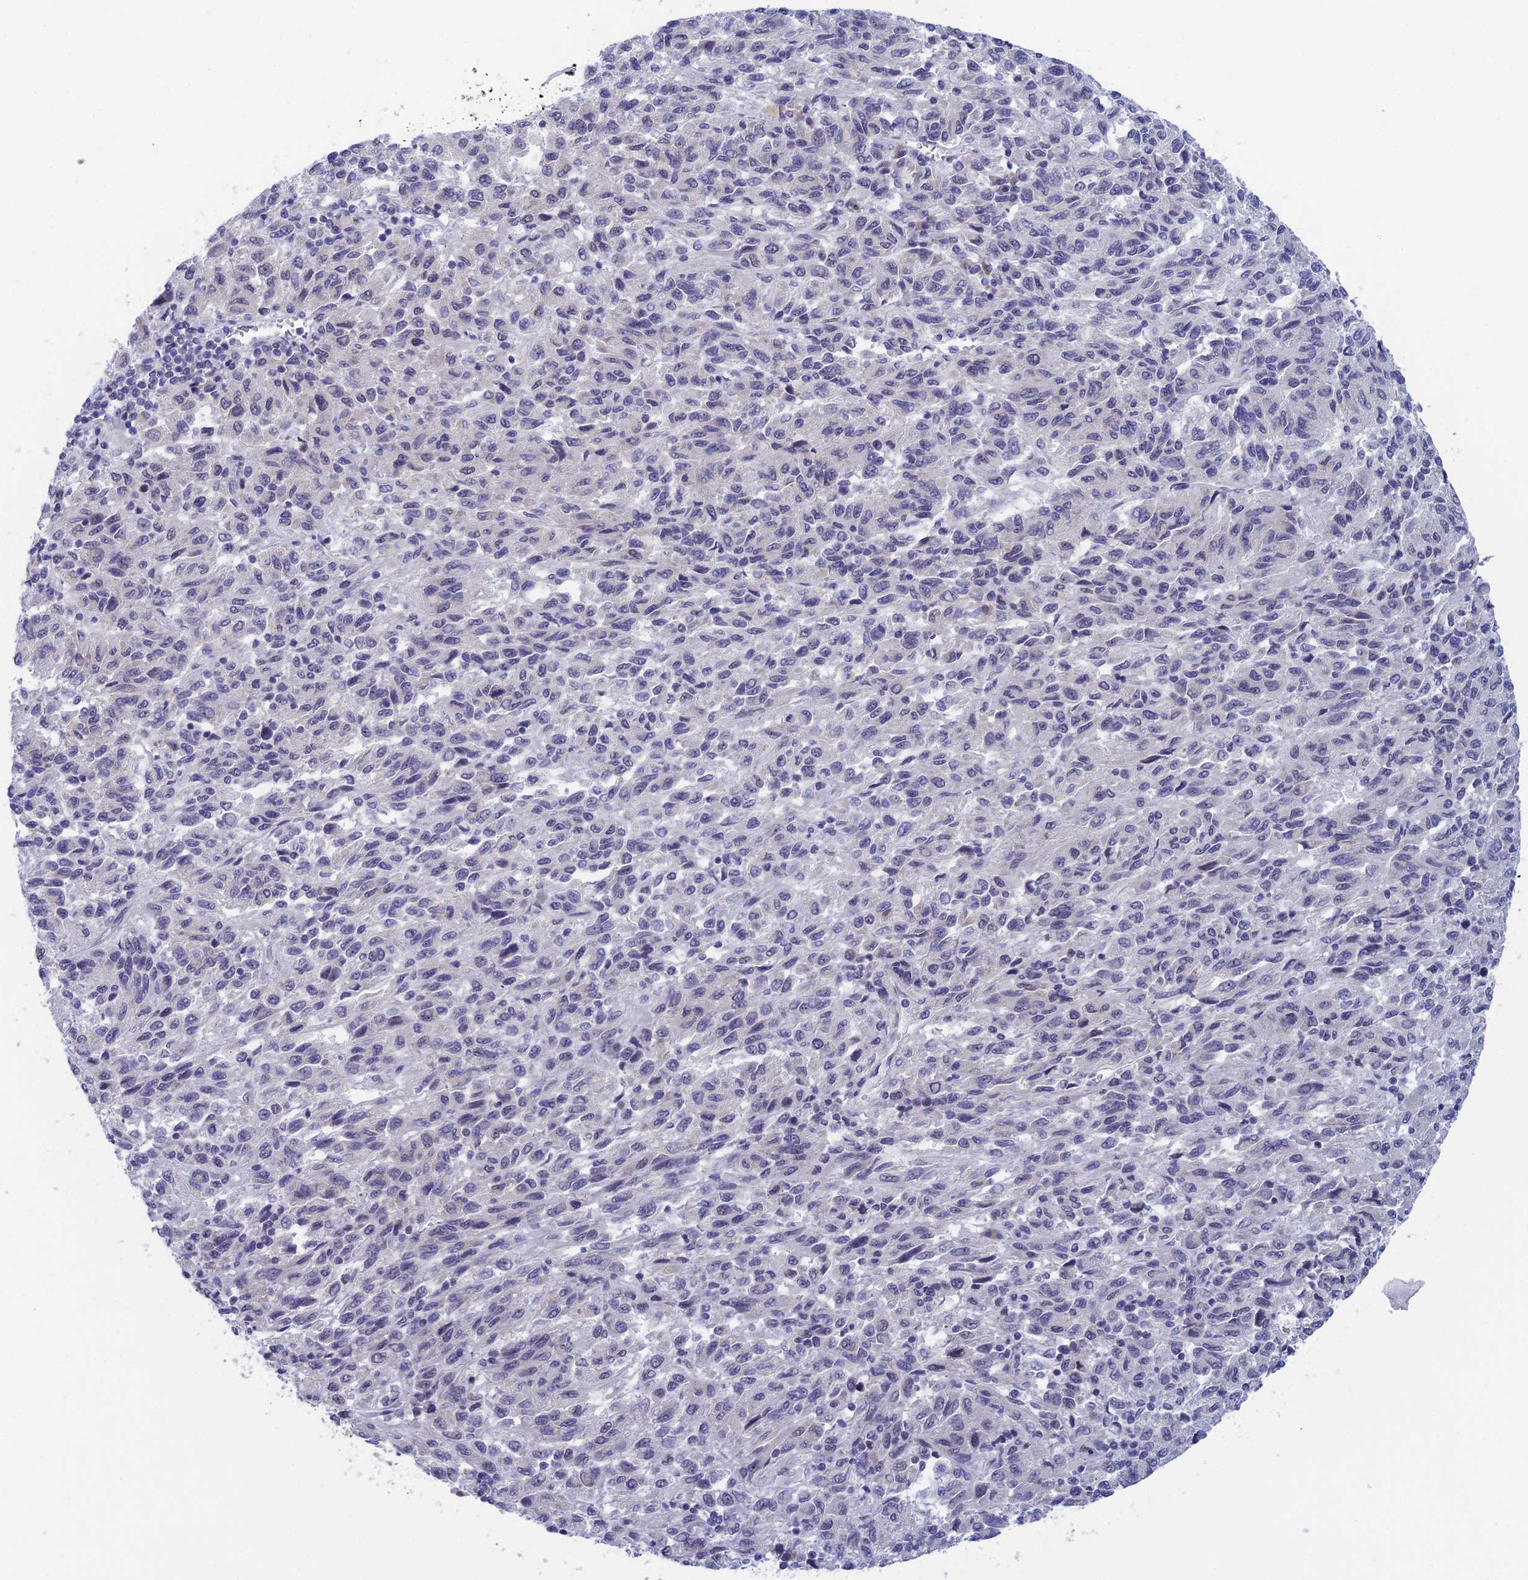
{"staining": {"intensity": "negative", "quantity": "none", "location": "none"}, "tissue": "melanoma", "cell_type": "Tumor cells", "image_type": "cancer", "snomed": [{"axis": "morphology", "description": "Malignant melanoma, Metastatic site"}, {"axis": "topography", "description": "Lung"}], "caption": "This is an immunohistochemistry (IHC) histopathology image of human malignant melanoma (metastatic site). There is no staining in tumor cells.", "gene": "NABP2", "patient": {"sex": "male", "age": 64}}